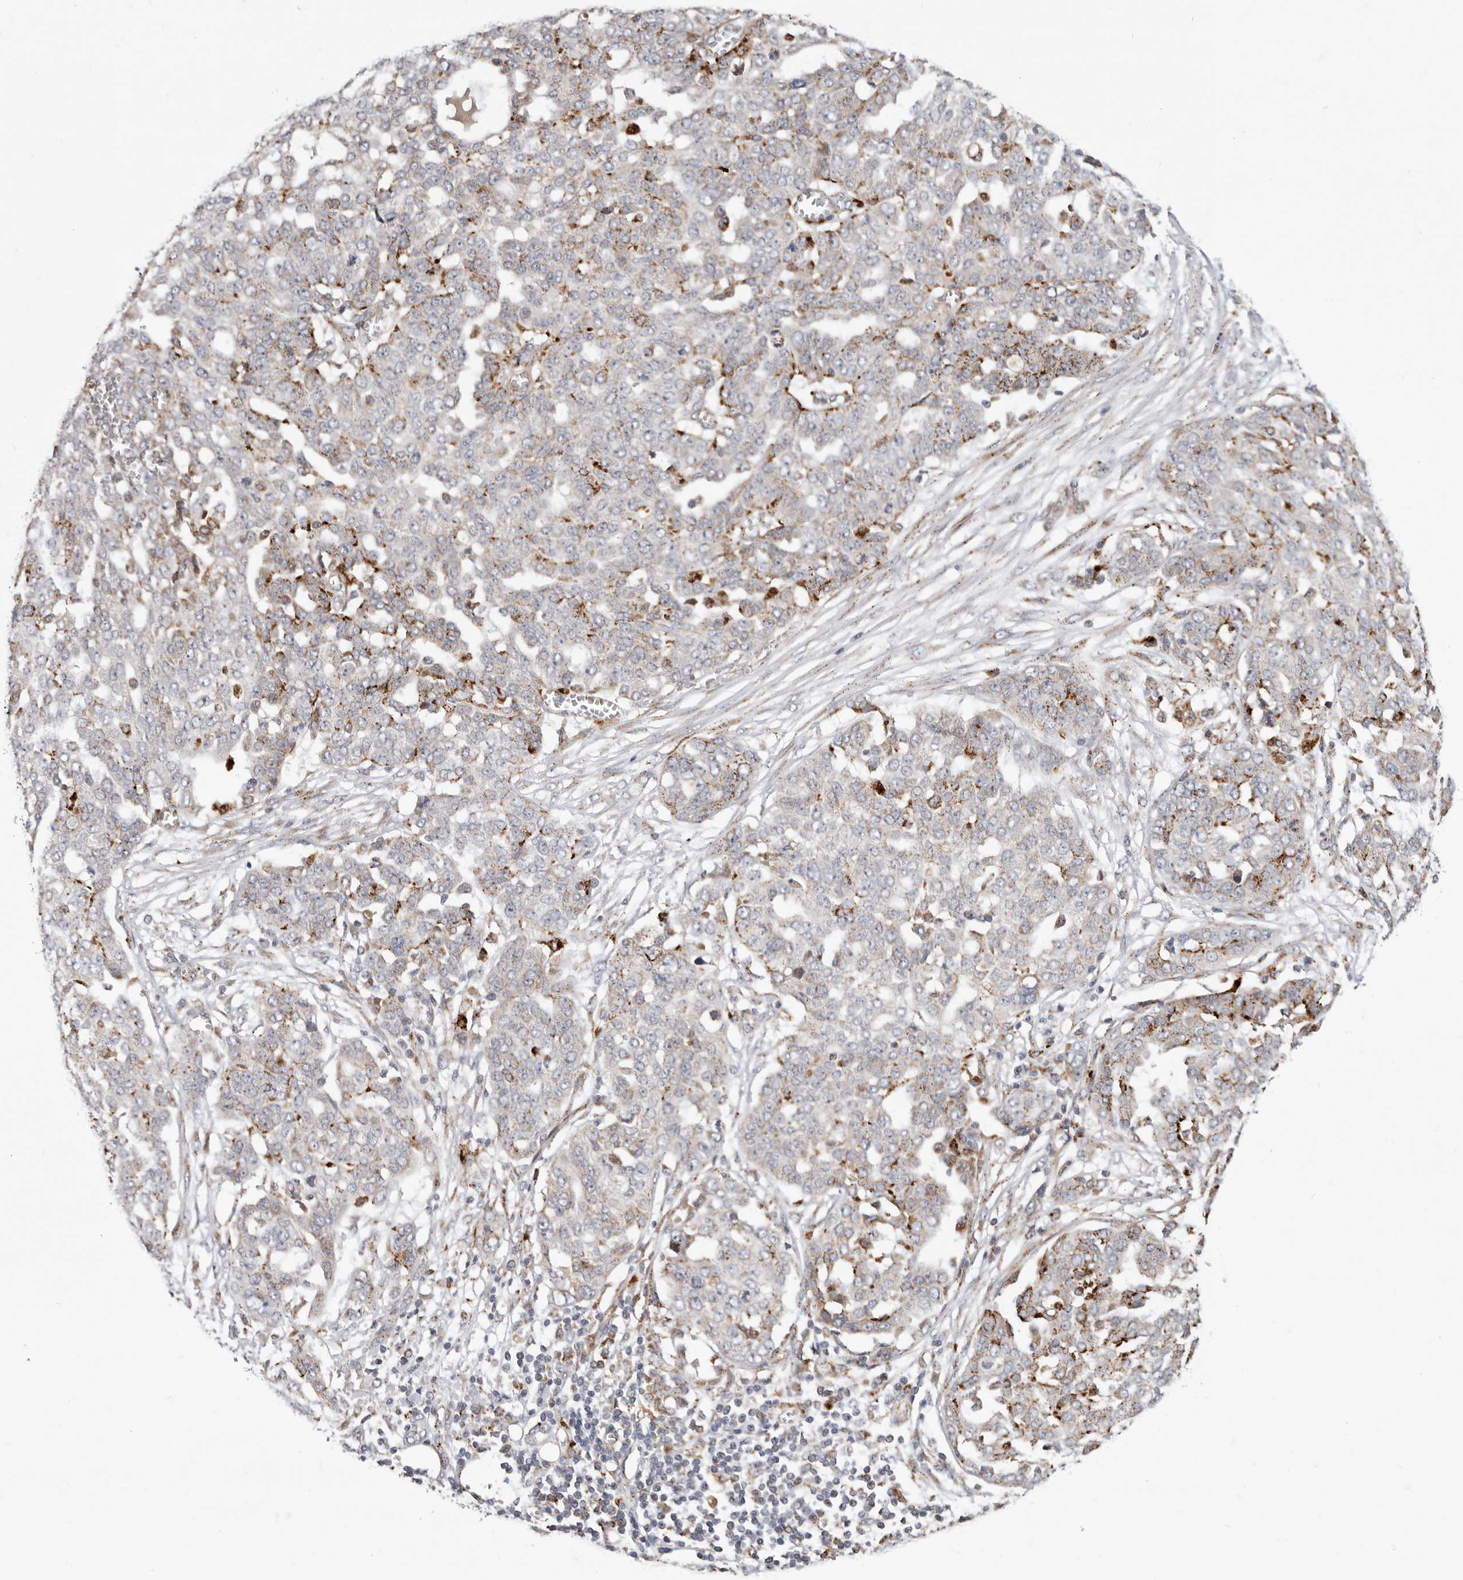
{"staining": {"intensity": "moderate", "quantity": "<25%", "location": "cytoplasmic/membranous"}, "tissue": "ovarian cancer", "cell_type": "Tumor cells", "image_type": "cancer", "snomed": [{"axis": "morphology", "description": "Cystadenocarcinoma, serous, NOS"}, {"axis": "topography", "description": "Soft tissue"}, {"axis": "topography", "description": "Ovary"}], "caption": "Moderate cytoplasmic/membranous positivity is seen in about <25% of tumor cells in ovarian cancer (serous cystadenocarcinoma).", "gene": "TOR3A", "patient": {"sex": "female", "age": 57}}